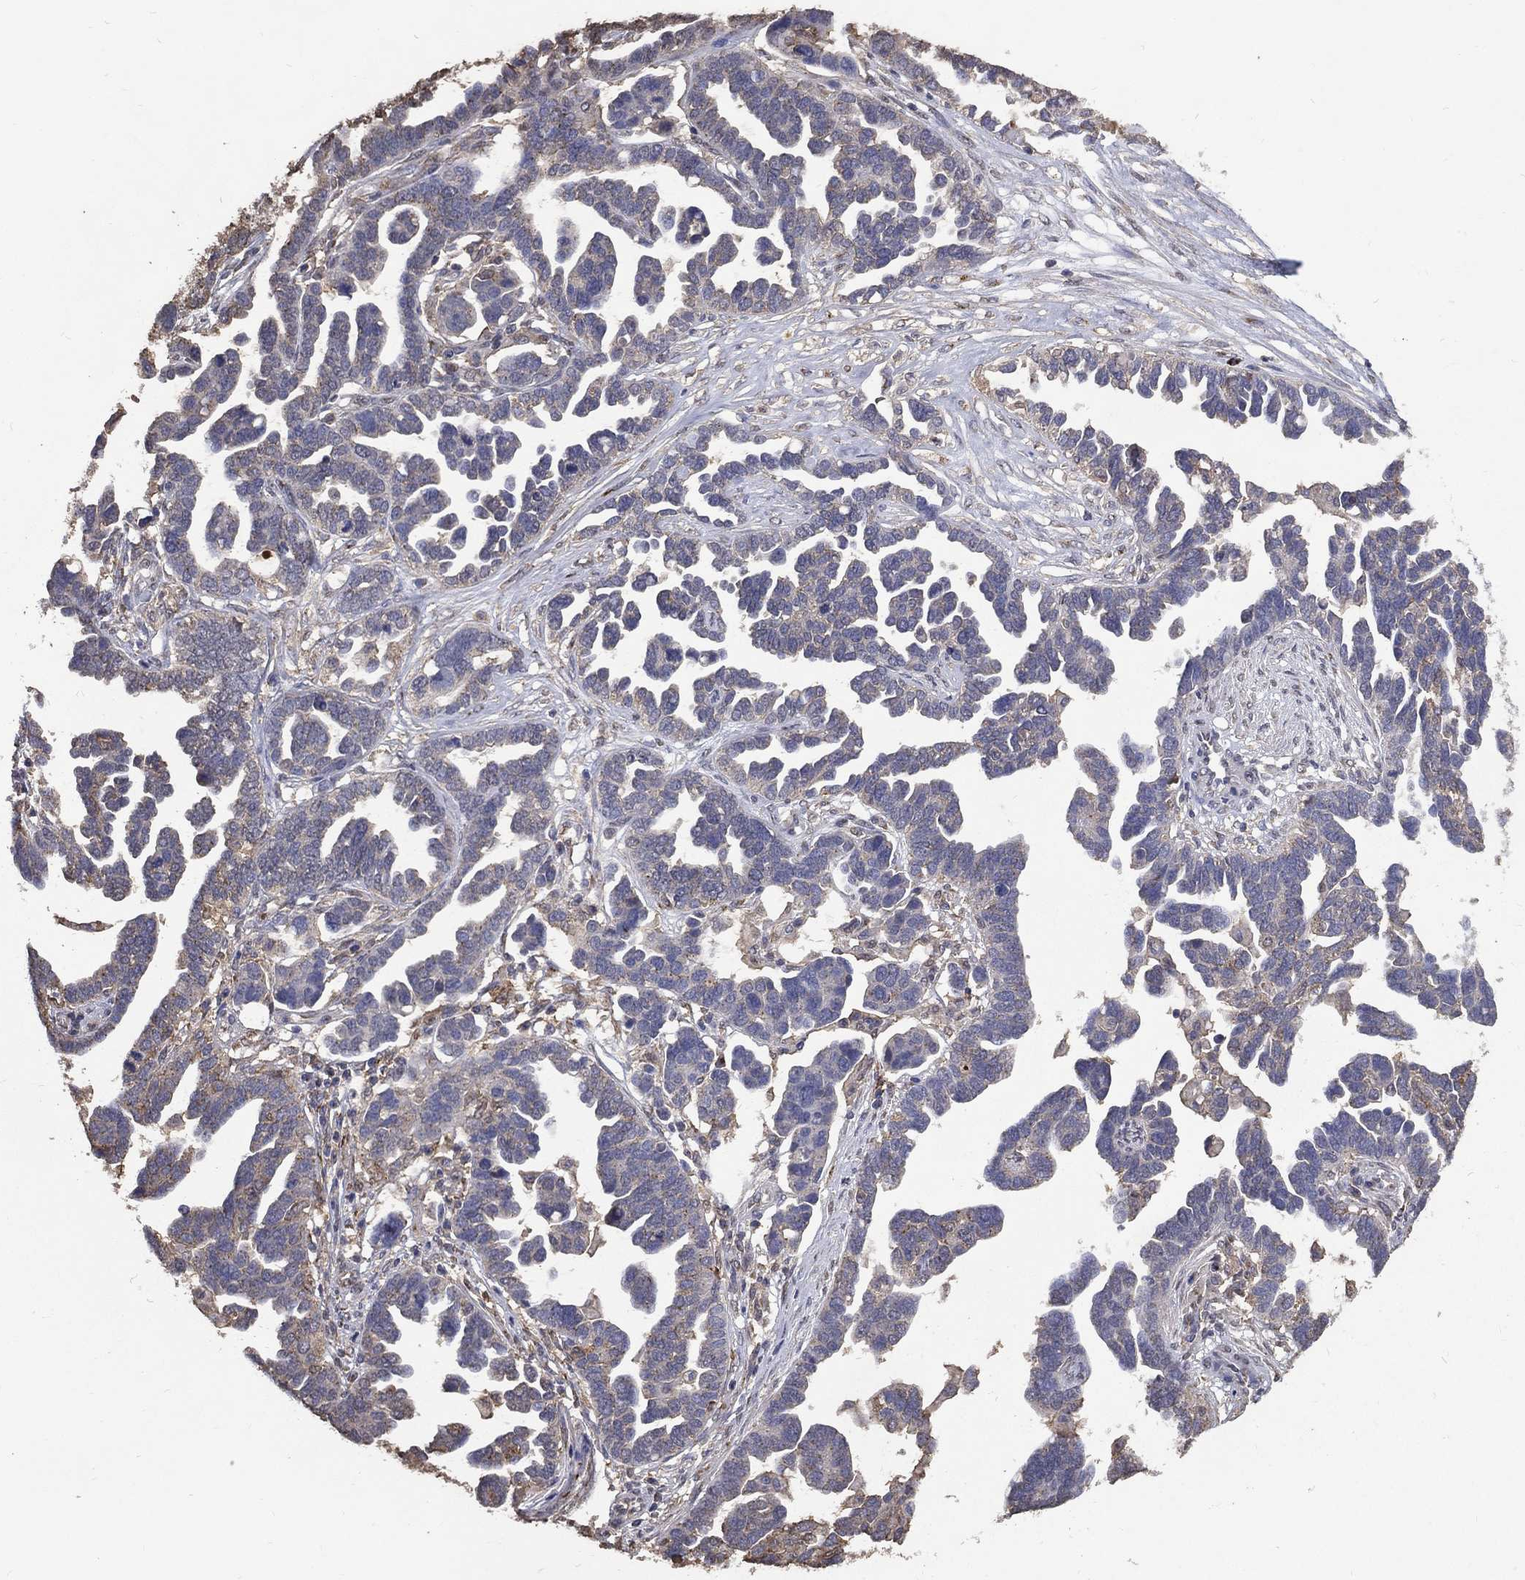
{"staining": {"intensity": "negative", "quantity": "none", "location": "none"}, "tissue": "ovarian cancer", "cell_type": "Tumor cells", "image_type": "cancer", "snomed": [{"axis": "morphology", "description": "Cystadenocarcinoma, serous, NOS"}, {"axis": "topography", "description": "Ovary"}], "caption": "A photomicrograph of ovarian cancer stained for a protein reveals no brown staining in tumor cells.", "gene": "GPR183", "patient": {"sex": "female", "age": 54}}